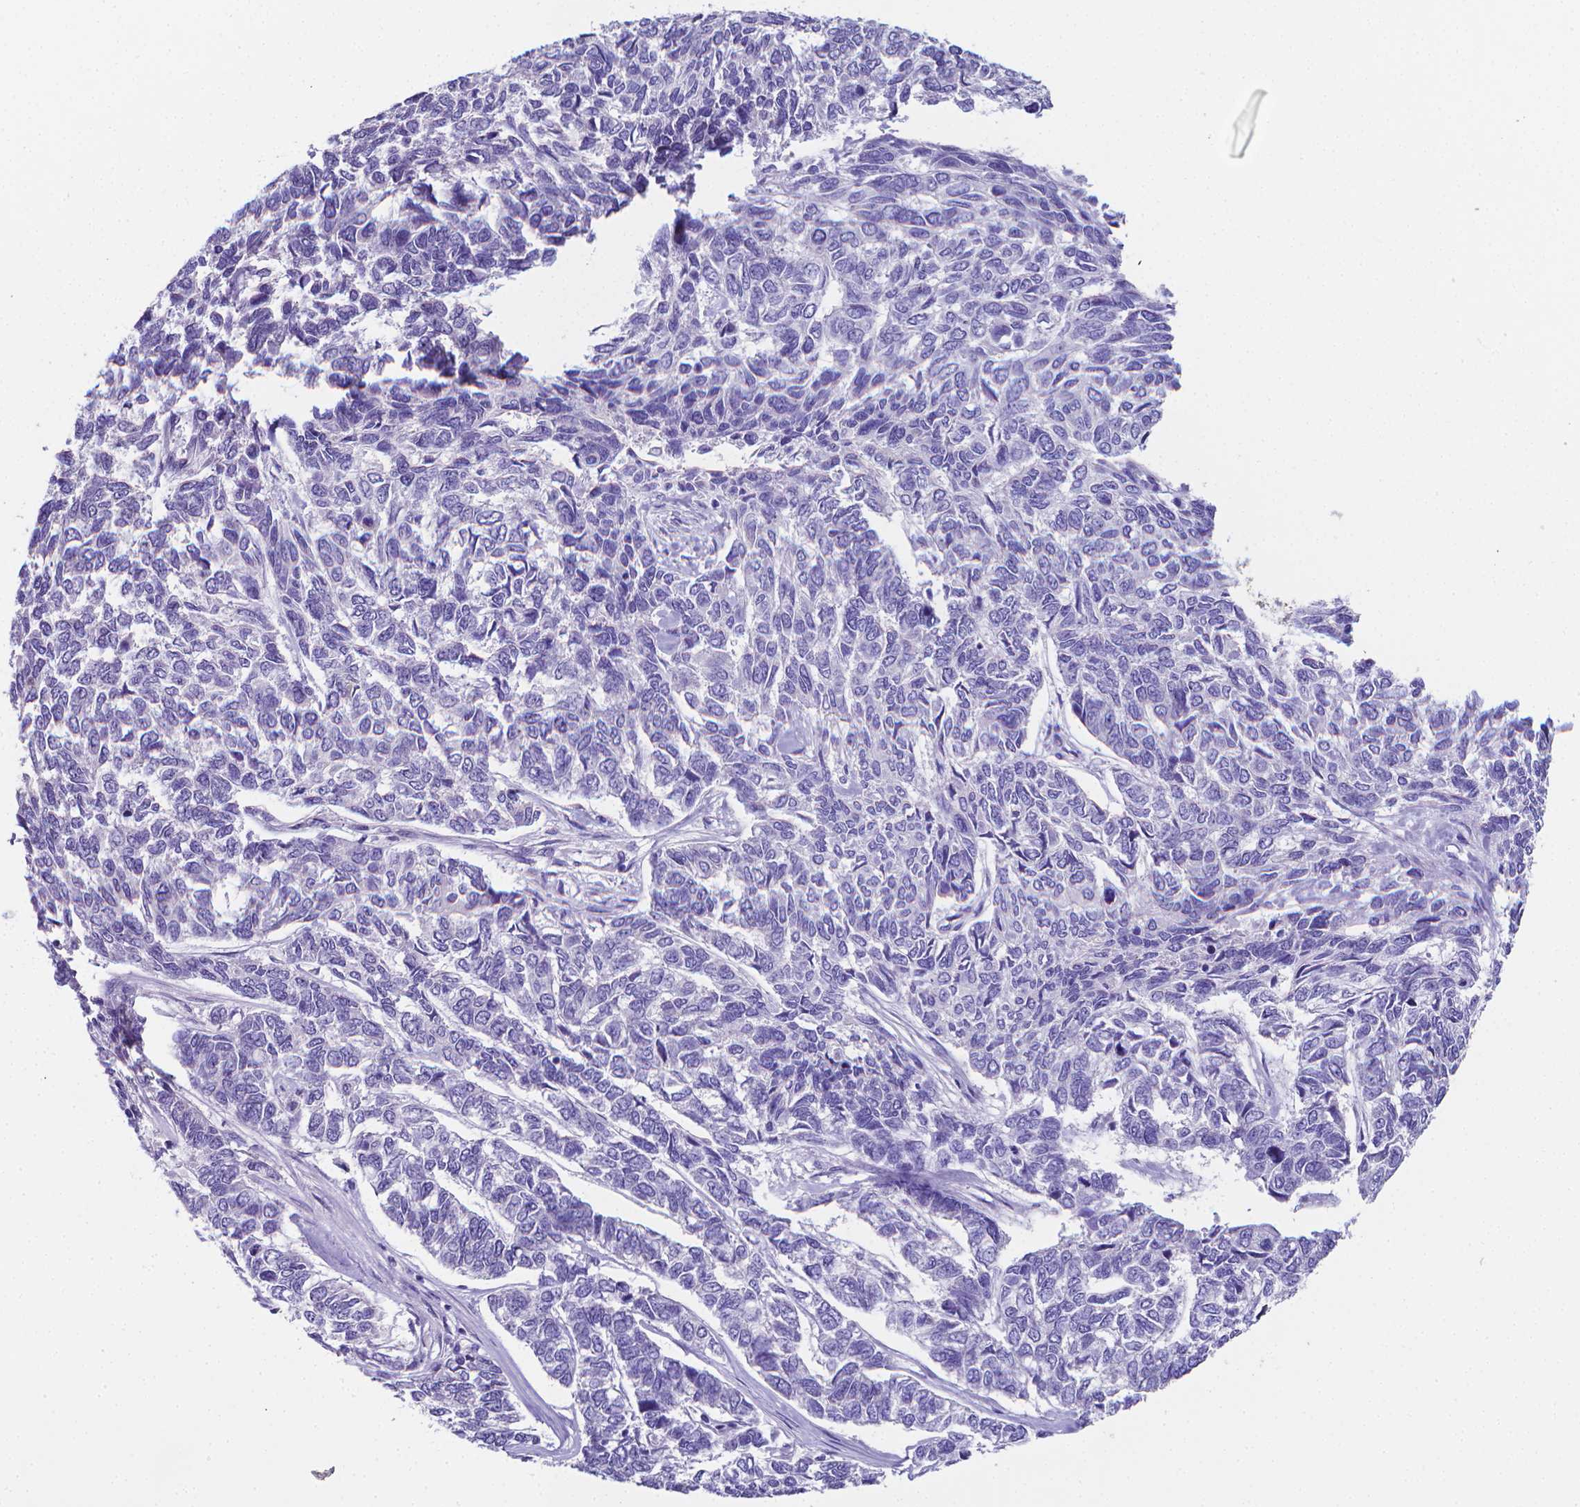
{"staining": {"intensity": "negative", "quantity": "none", "location": "none"}, "tissue": "skin cancer", "cell_type": "Tumor cells", "image_type": "cancer", "snomed": [{"axis": "morphology", "description": "Basal cell carcinoma"}, {"axis": "topography", "description": "Skin"}], "caption": "This is a image of IHC staining of skin cancer (basal cell carcinoma), which shows no expression in tumor cells.", "gene": "LRRC73", "patient": {"sex": "female", "age": 65}}